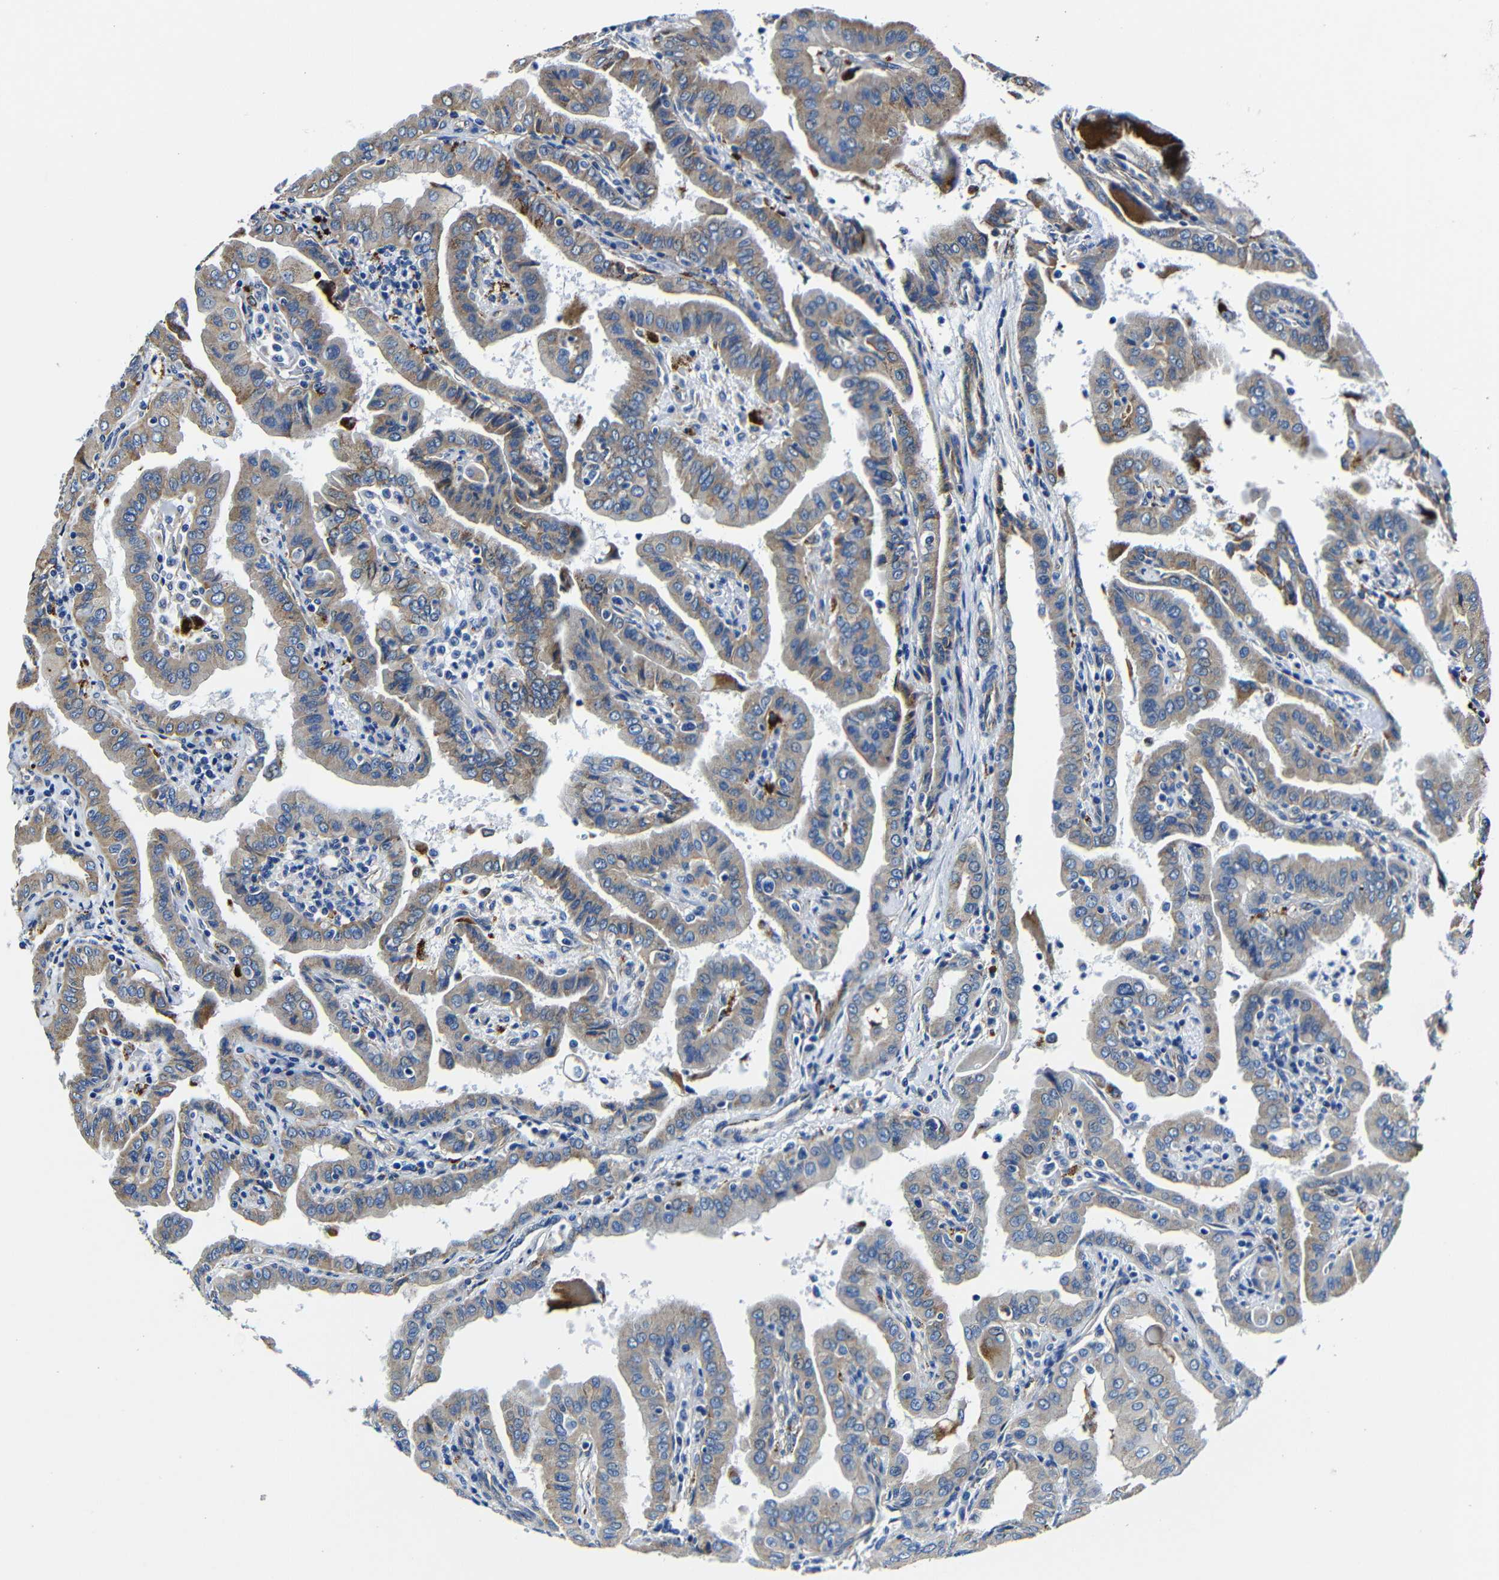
{"staining": {"intensity": "weak", "quantity": ">75%", "location": "cytoplasmic/membranous"}, "tissue": "thyroid cancer", "cell_type": "Tumor cells", "image_type": "cancer", "snomed": [{"axis": "morphology", "description": "Papillary adenocarcinoma, NOS"}, {"axis": "topography", "description": "Thyroid gland"}], "caption": "Human thyroid cancer stained with a brown dye exhibits weak cytoplasmic/membranous positive positivity in about >75% of tumor cells.", "gene": "GIMAP2", "patient": {"sex": "male", "age": 33}}